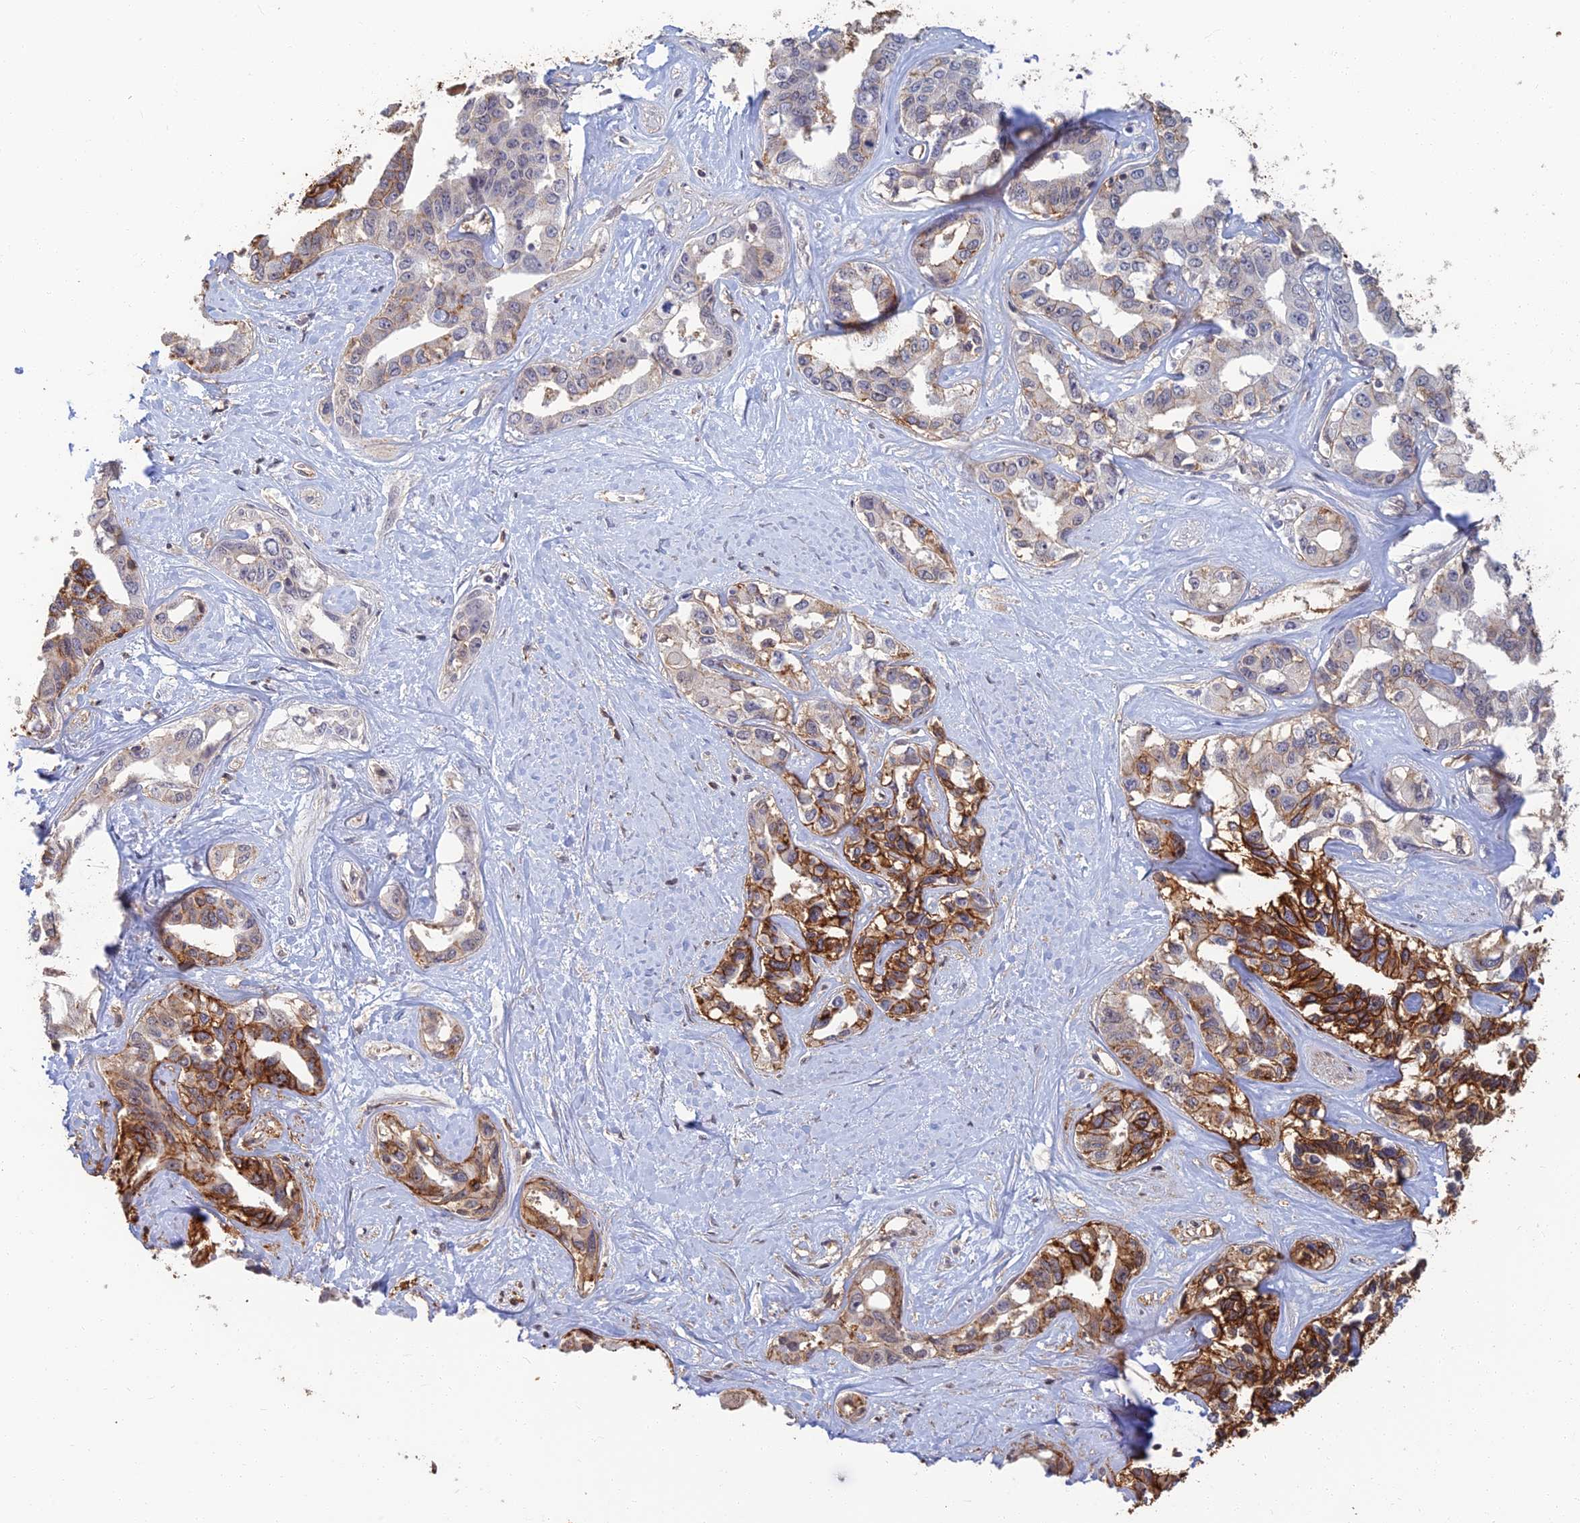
{"staining": {"intensity": "strong", "quantity": "25%-75%", "location": "cytoplasmic/membranous"}, "tissue": "liver cancer", "cell_type": "Tumor cells", "image_type": "cancer", "snomed": [{"axis": "morphology", "description": "Cholangiocarcinoma"}, {"axis": "topography", "description": "Liver"}], "caption": "A brown stain highlights strong cytoplasmic/membranous positivity of a protein in human liver cholangiocarcinoma tumor cells.", "gene": "LRRN3", "patient": {"sex": "male", "age": 59}}